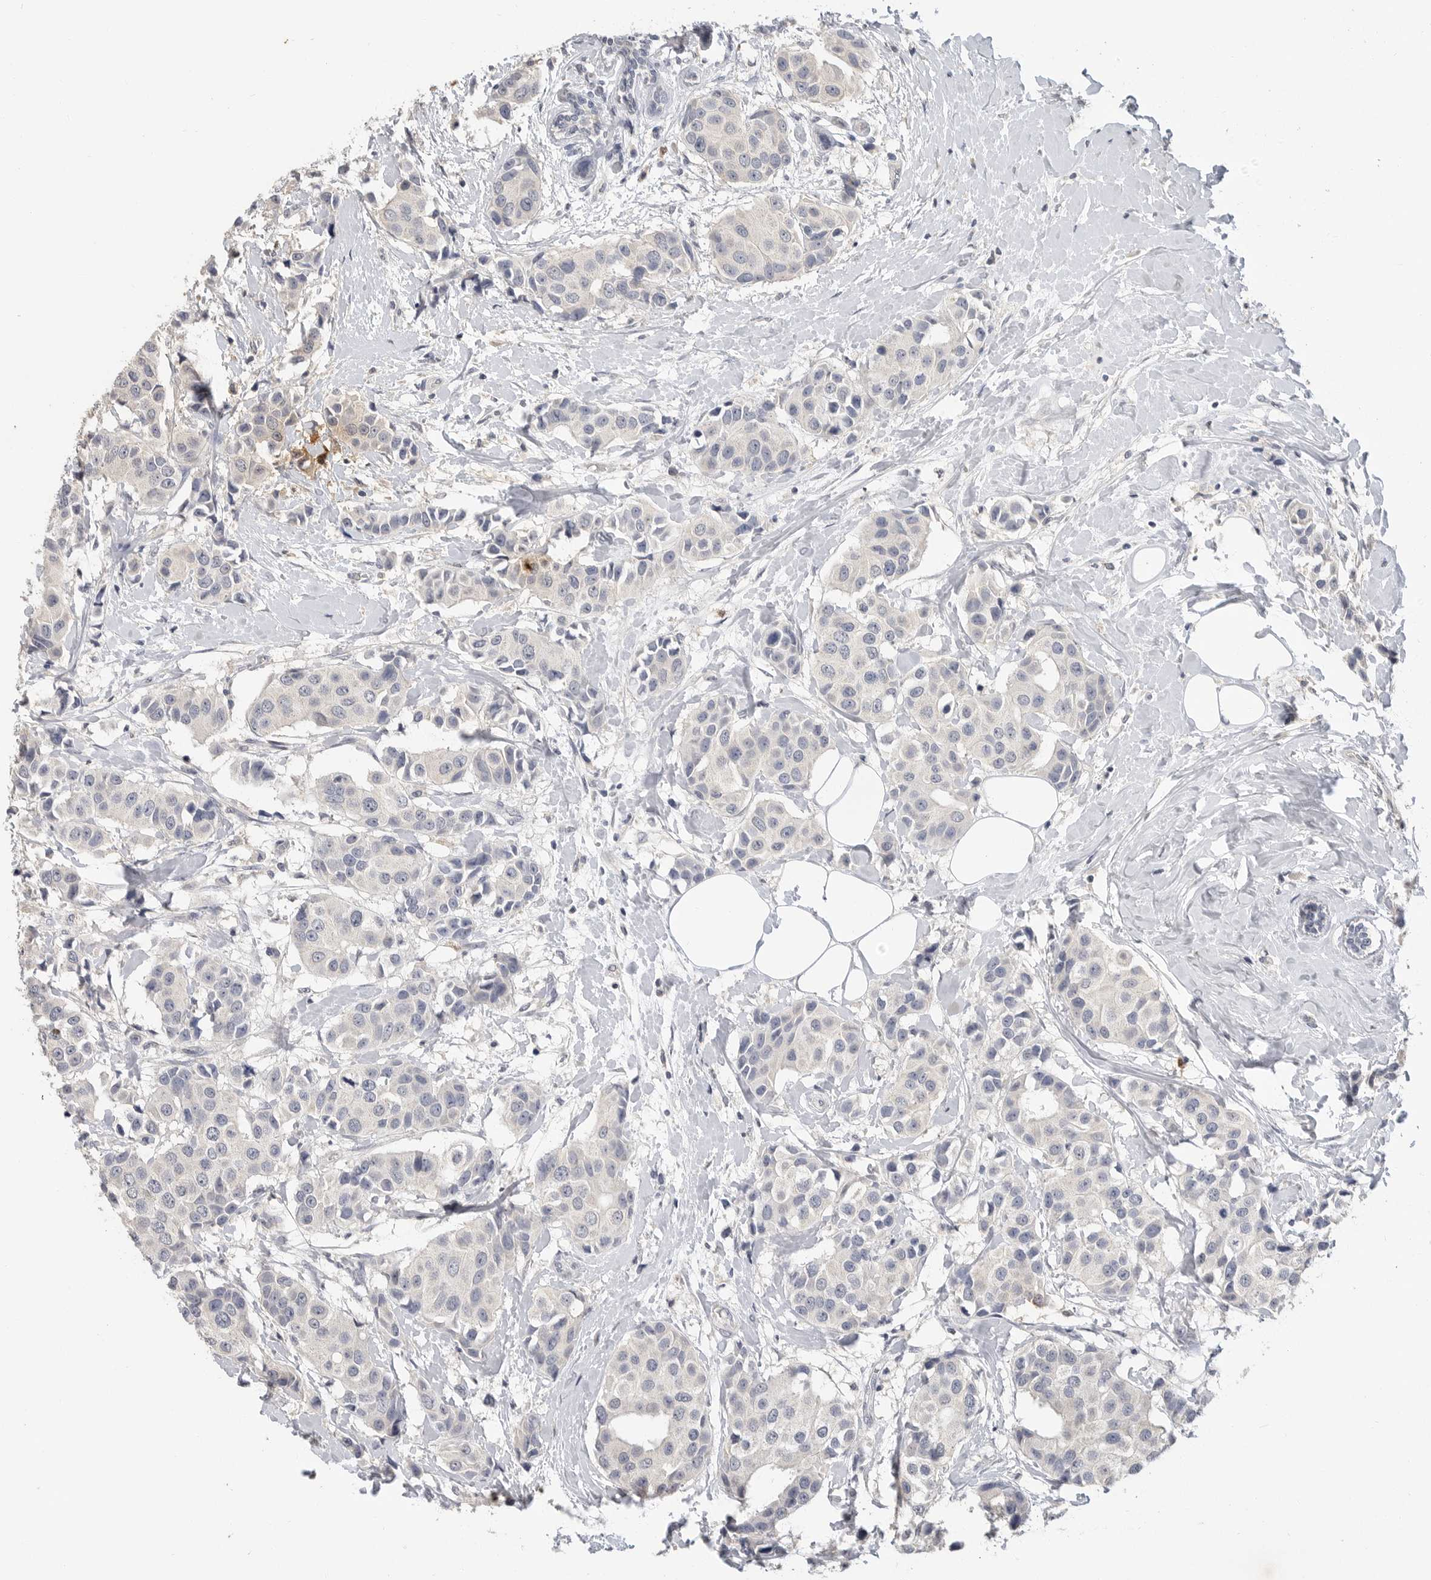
{"staining": {"intensity": "negative", "quantity": "none", "location": "none"}, "tissue": "breast cancer", "cell_type": "Tumor cells", "image_type": "cancer", "snomed": [{"axis": "morphology", "description": "Normal tissue, NOS"}, {"axis": "morphology", "description": "Duct carcinoma"}, {"axis": "topography", "description": "Breast"}], "caption": "Tumor cells are negative for brown protein staining in breast infiltrating ductal carcinoma.", "gene": "LTBR", "patient": {"sex": "female", "age": 39}}